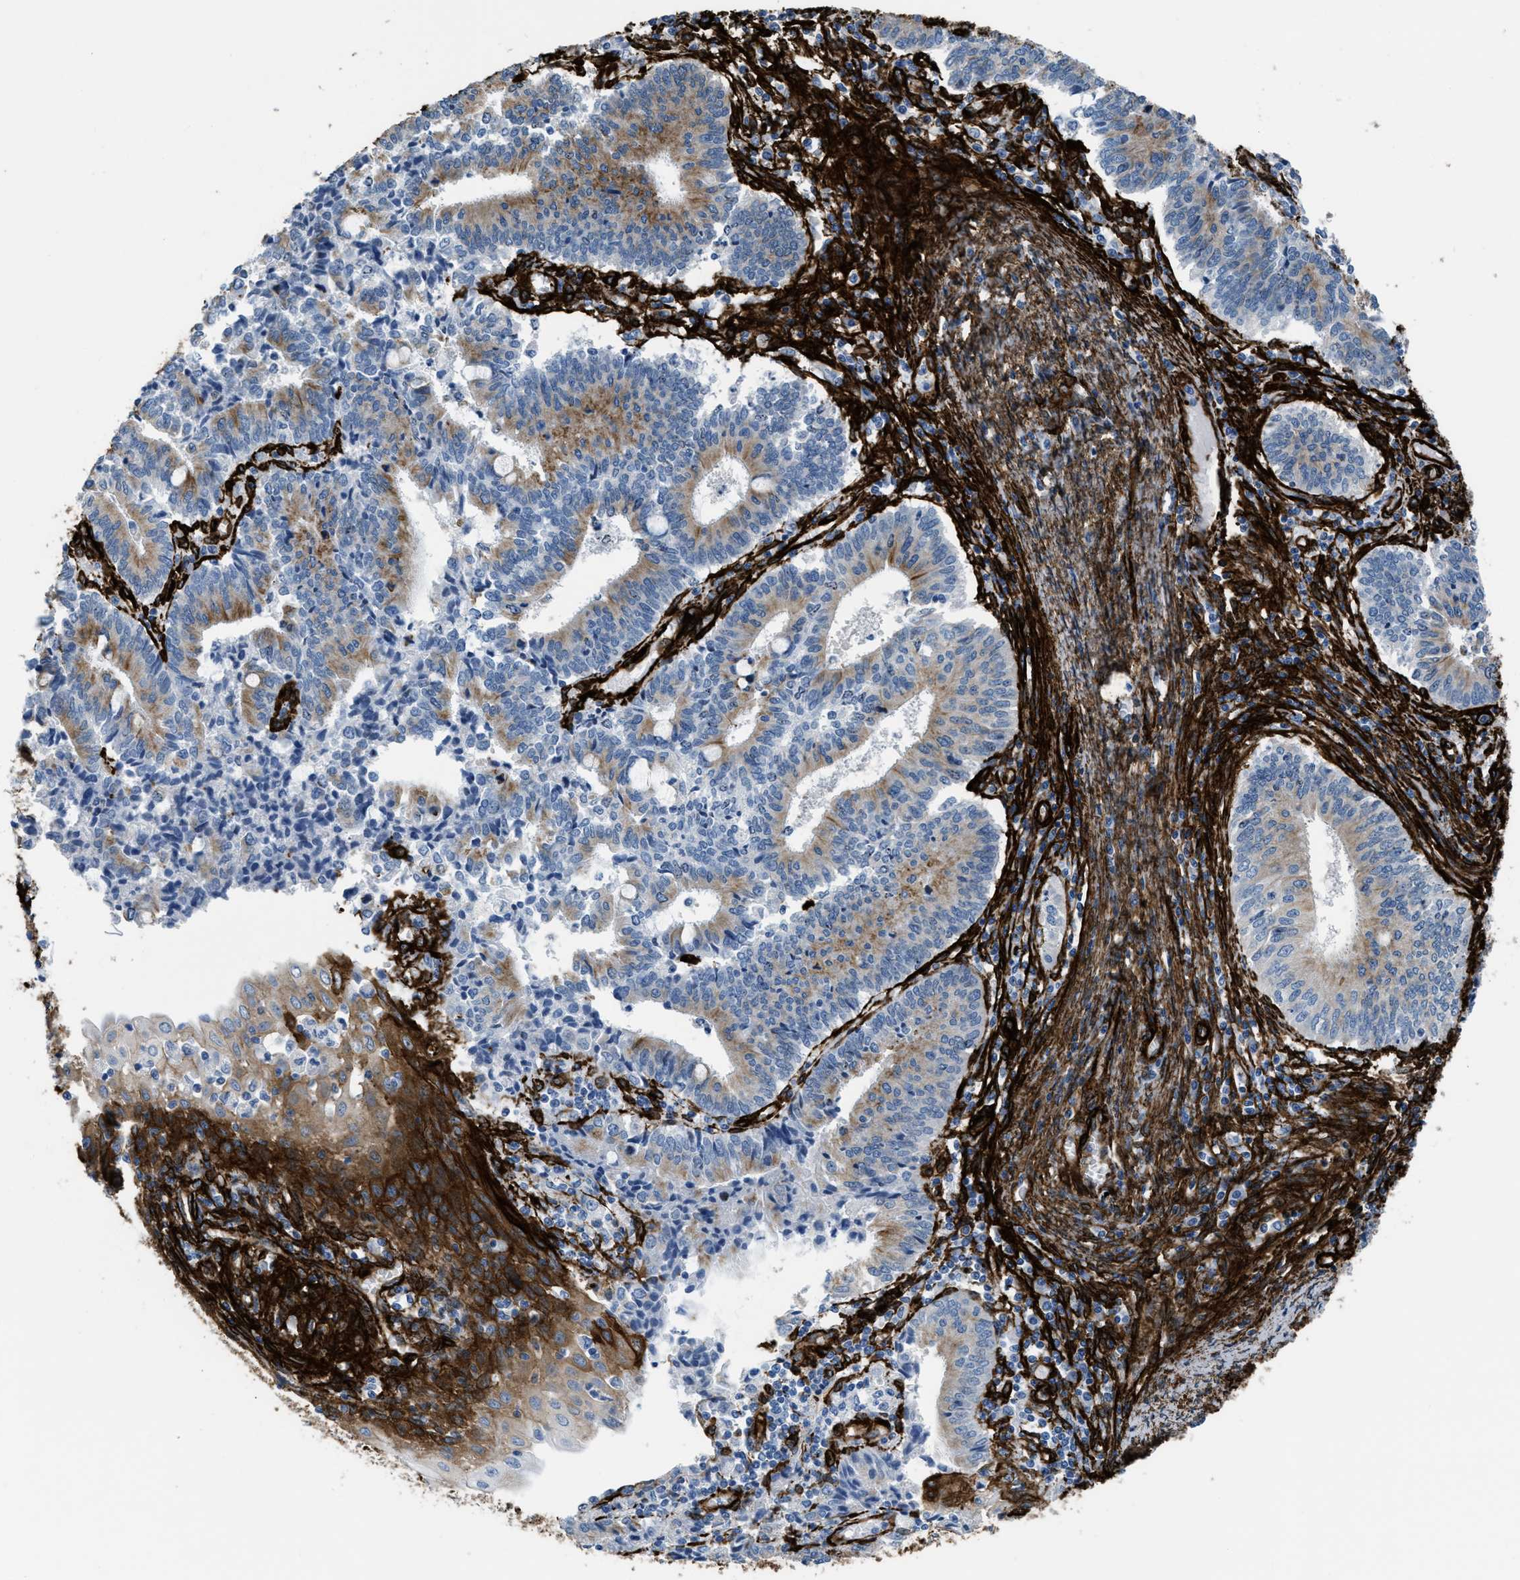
{"staining": {"intensity": "moderate", "quantity": "25%-75%", "location": "cytoplasmic/membranous"}, "tissue": "cervical cancer", "cell_type": "Tumor cells", "image_type": "cancer", "snomed": [{"axis": "morphology", "description": "Adenocarcinoma, NOS"}, {"axis": "topography", "description": "Cervix"}], "caption": "Immunohistochemical staining of cervical adenocarcinoma exhibits moderate cytoplasmic/membranous protein positivity in about 25%-75% of tumor cells. (DAB IHC, brown staining for protein, blue staining for nuclei).", "gene": "CALD1", "patient": {"sex": "female", "age": 44}}